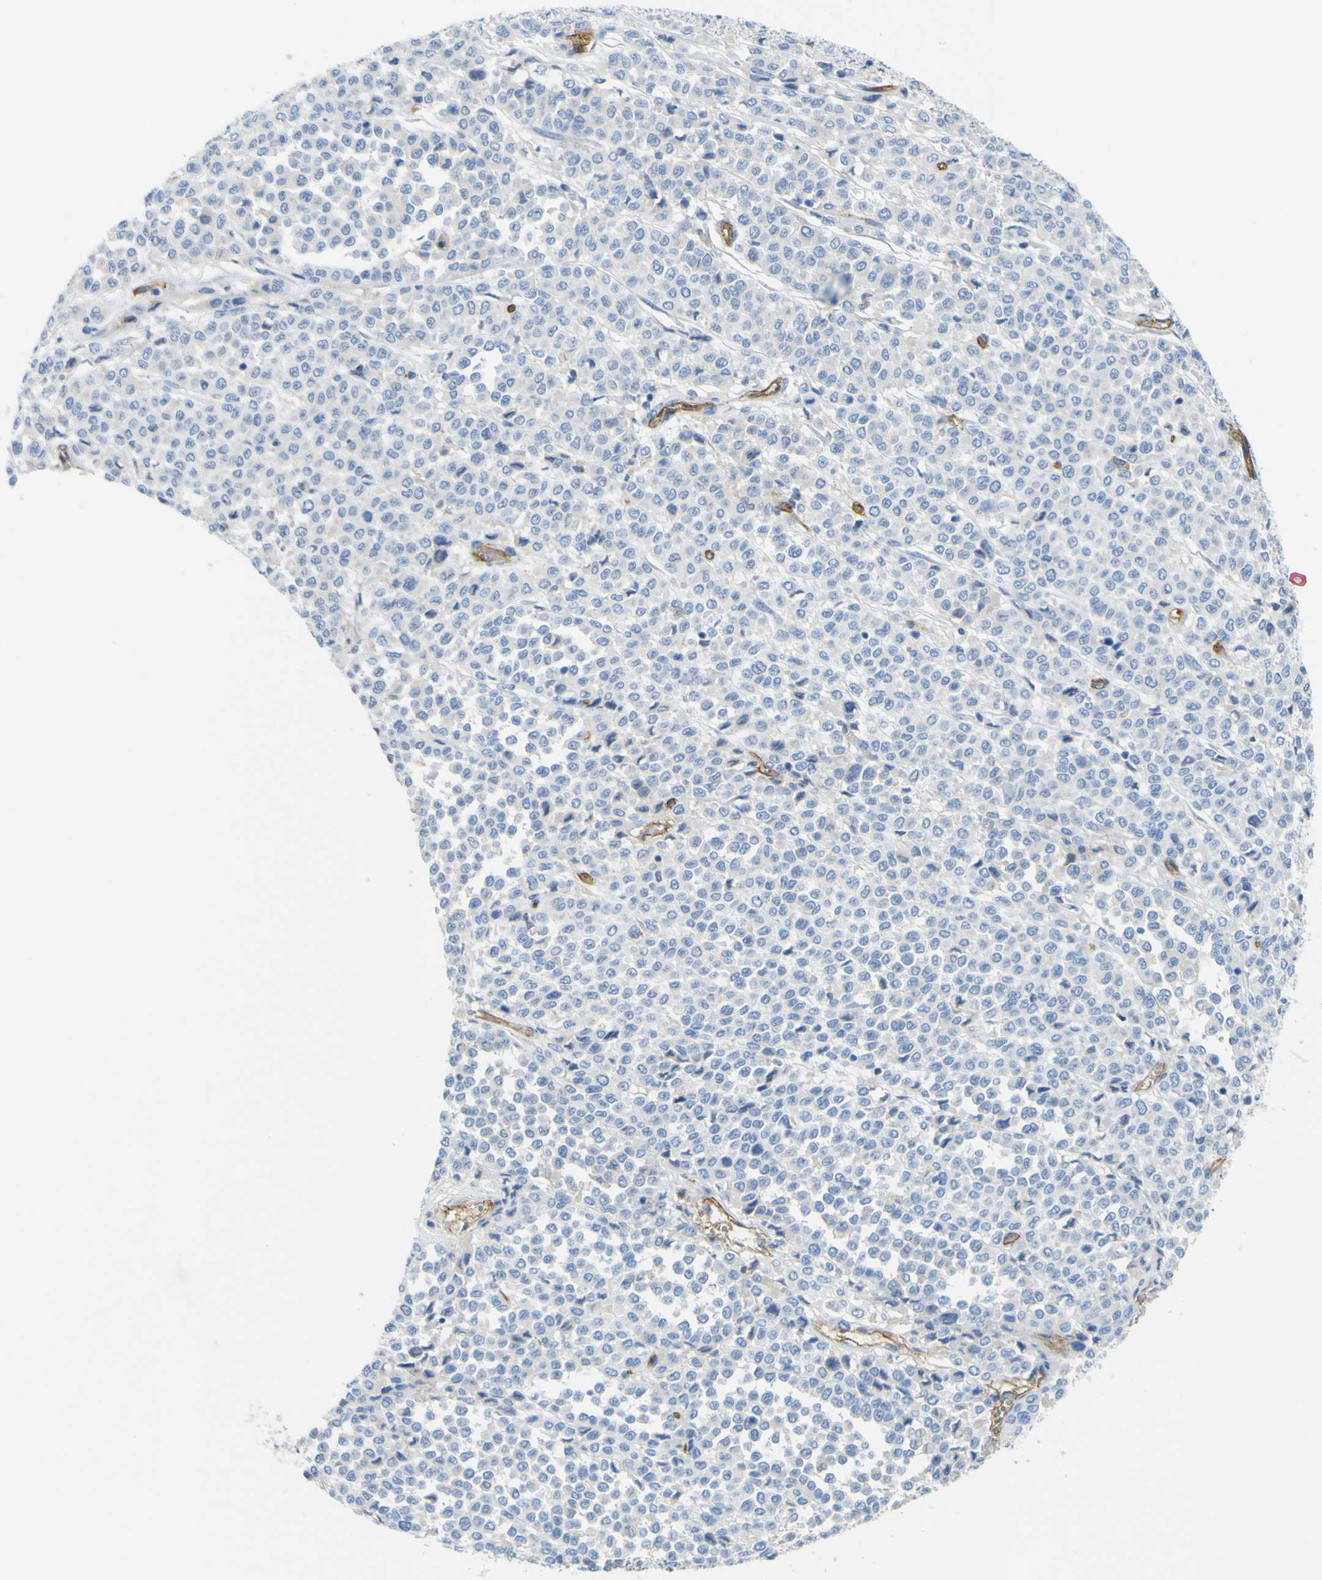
{"staining": {"intensity": "negative", "quantity": "none", "location": "none"}, "tissue": "melanoma", "cell_type": "Tumor cells", "image_type": "cancer", "snomed": [{"axis": "morphology", "description": "Malignant melanoma, Metastatic site"}, {"axis": "topography", "description": "Pancreas"}], "caption": "Tumor cells show no significant positivity in melanoma.", "gene": "CD93", "patient": {"sex": "female", "age": 30}}